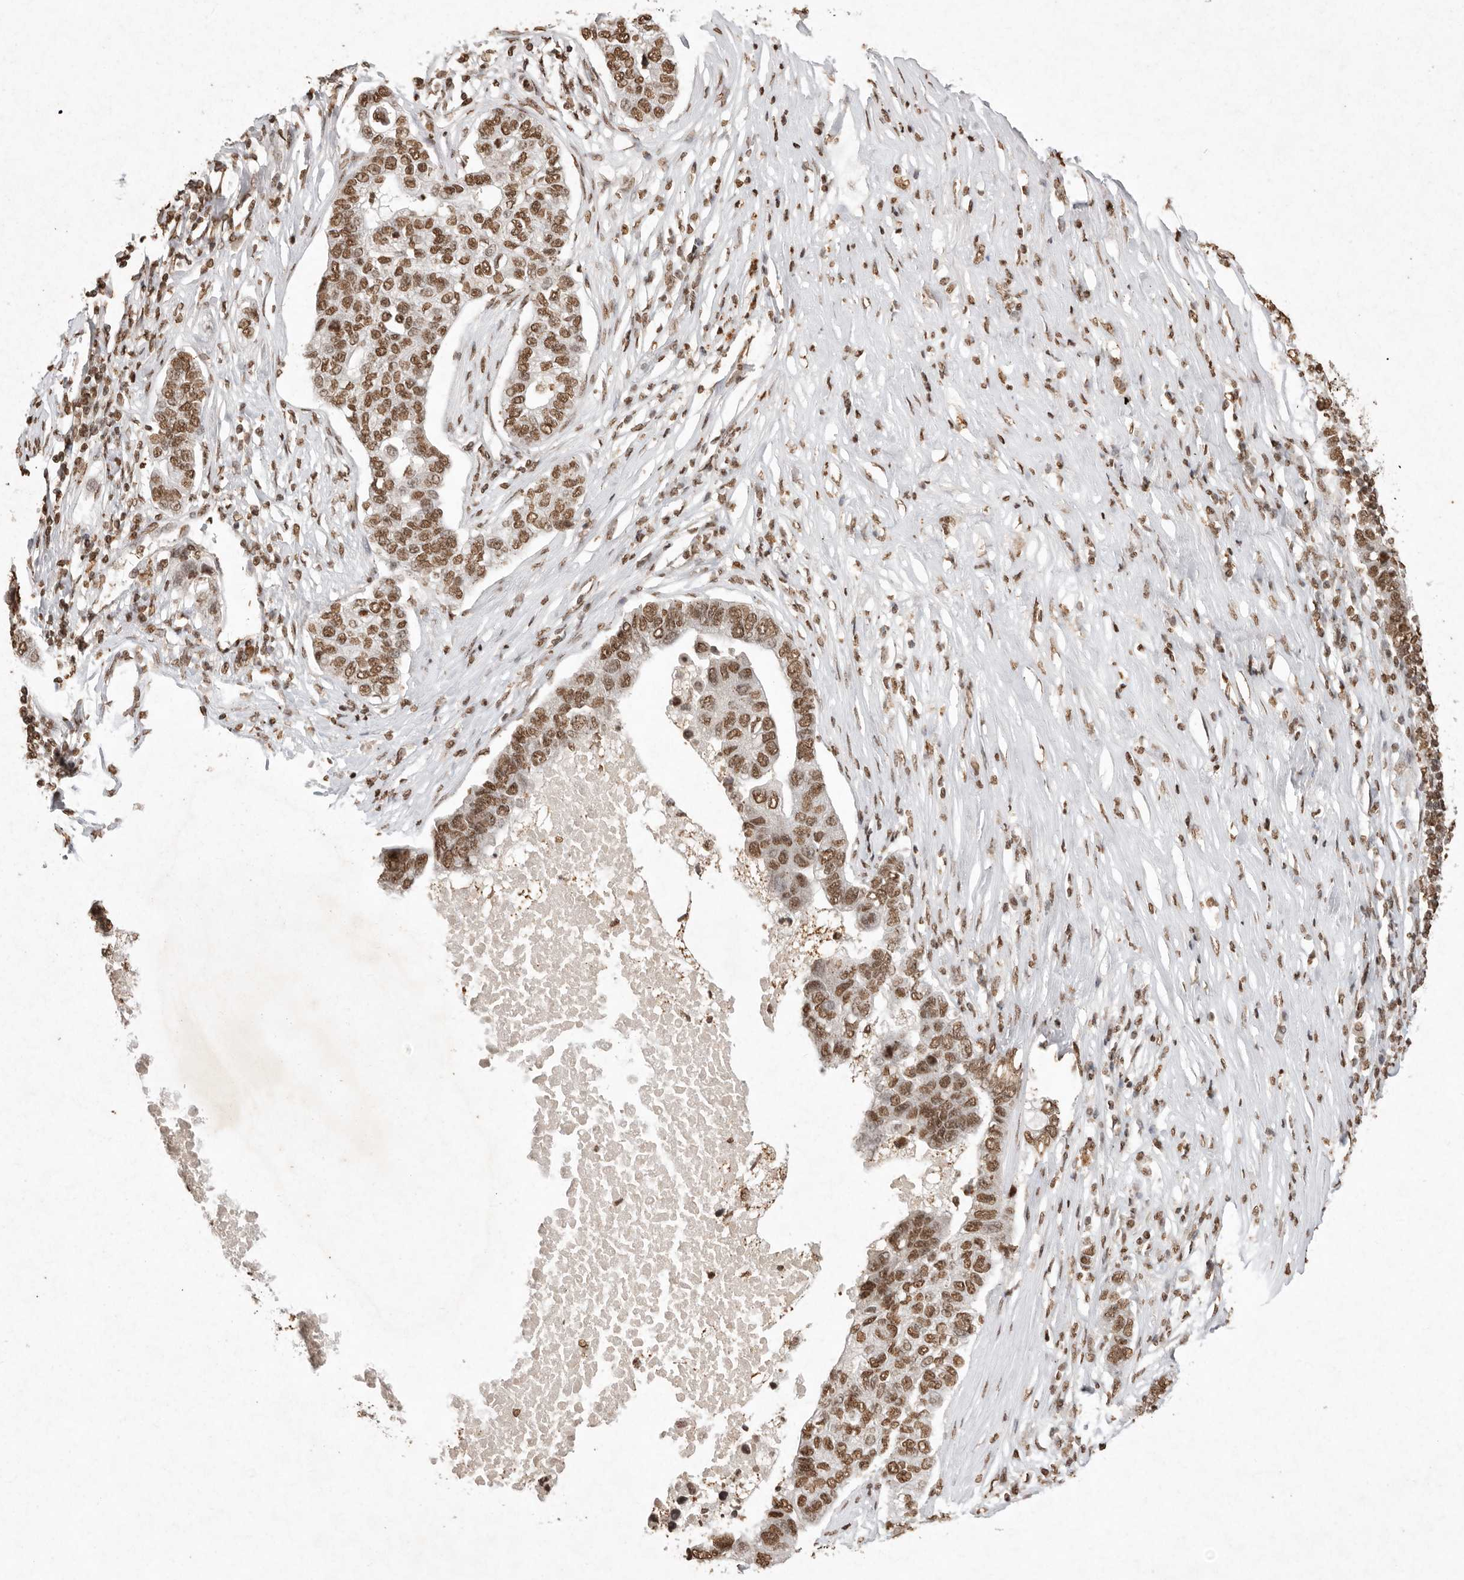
{"staining": {"intensity": "moderate", "quantity": ">75%", "location": "nuclear"}, "tissue": "pancreatic cancer", "cell_type": "Tumor cells", "image_type": "cancer", "snomed": [{"axis": "morphology", "description": "Adenocarcinoma, NOS"}, {"axis": "topography", "description": "Pancreas"}], "caption": "This image displays immunohistochemistry staining of human adenocarcinoma (pancreatic), with medium moderate nuclear staining in about >75% of tumor cells.", "gene": "NKX3-2", "patient": {"sex": "female", "age": 61}}